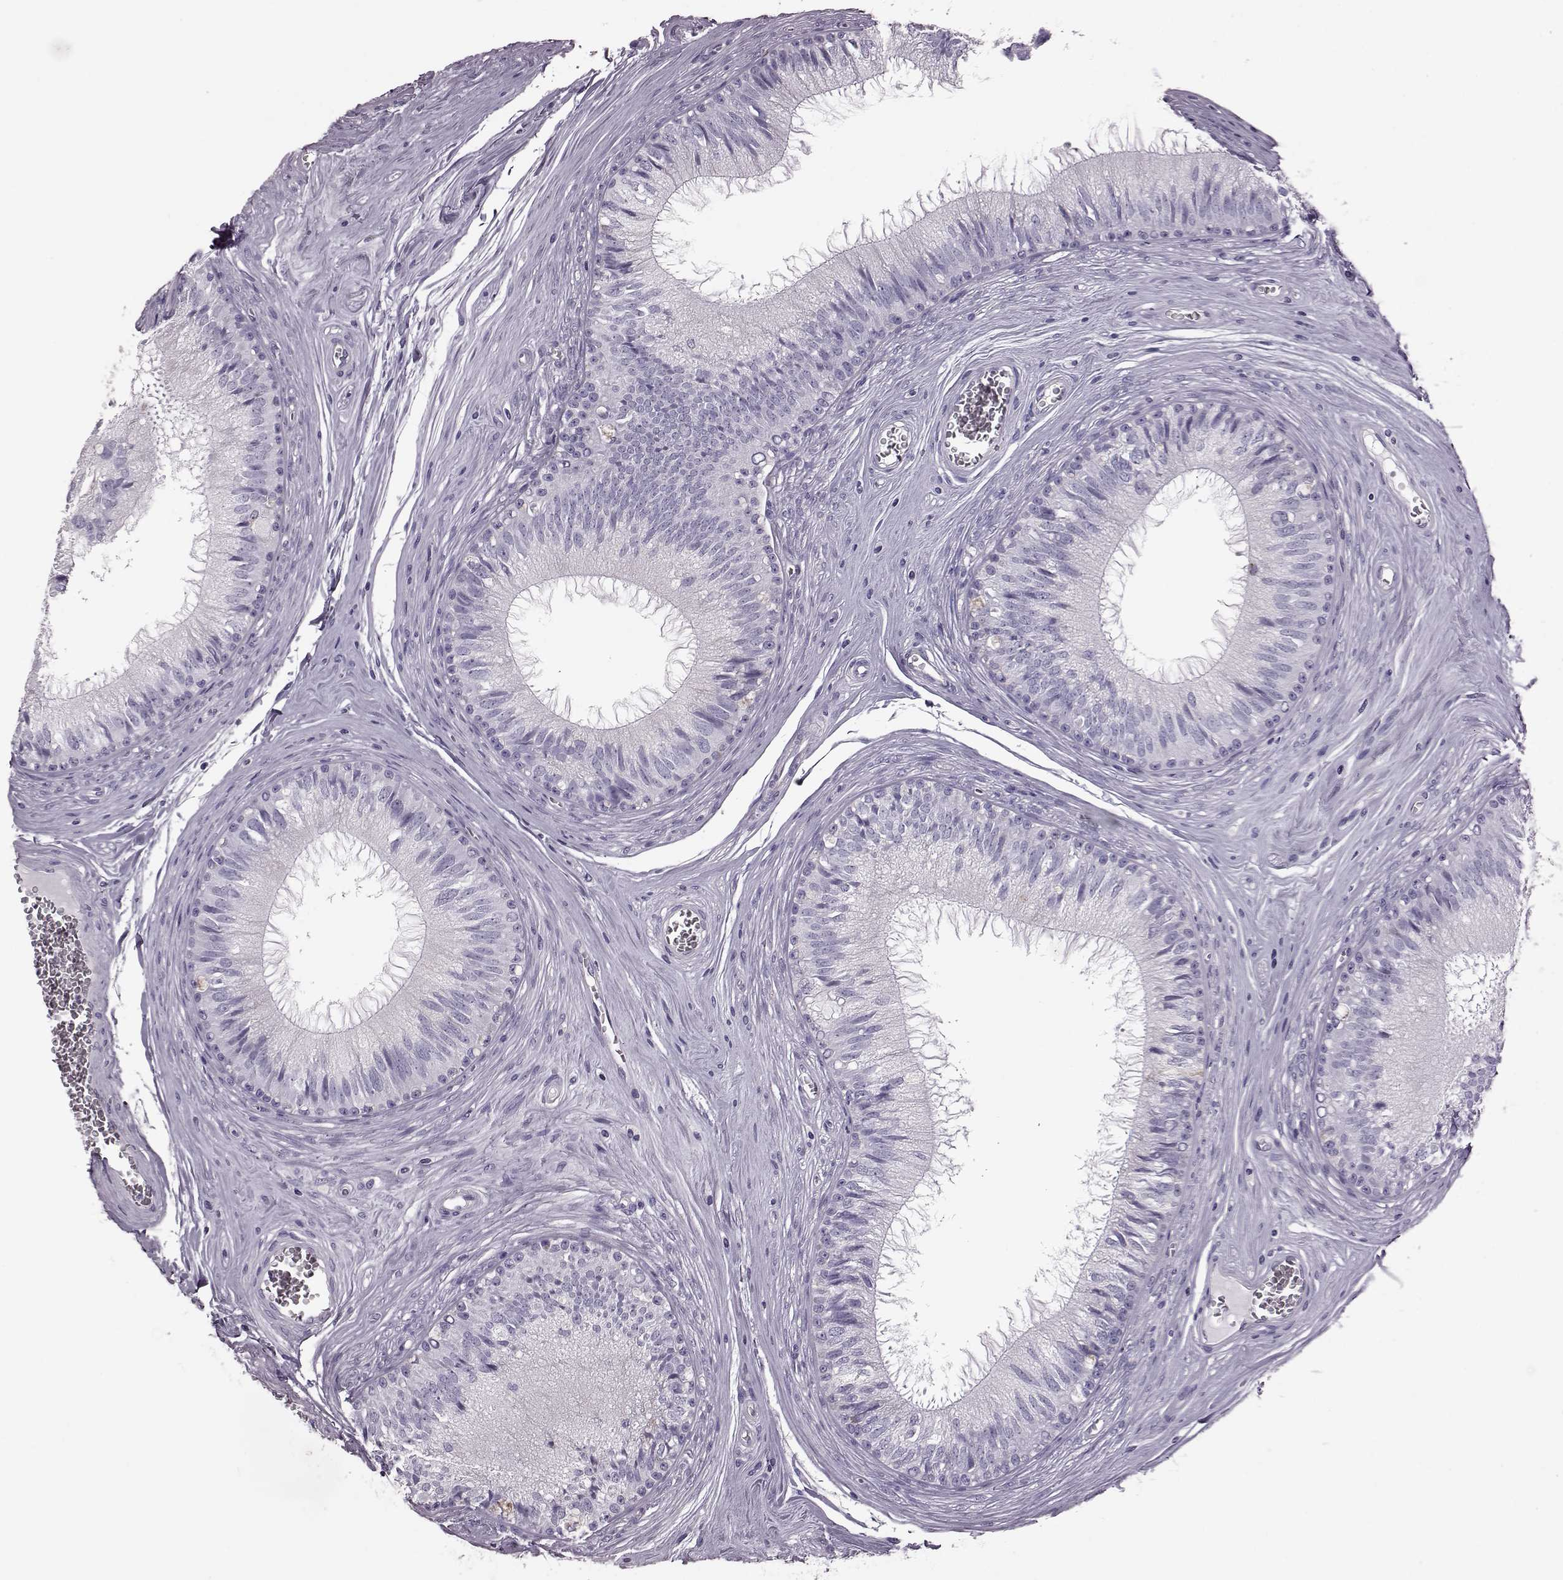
{"staining": {"intensity": "negative", "quantity": "none", "location": "none"}, "tissue": "epididymis", "cell_type": "Glandular cells", "image_type": "normal", "snomed": [{"axis": "morphology", "description": "Normal tissue, NOS"}, {"axis": "topography", "description": "Epididymis"}], "caption": "Micrograph shows no protein expression in glandular cells of benign epididymis. (Brightfield microscopy of DAB IHC at high magnification).", "gene": "RIMS2", "patient": {"sex": "male", "age": 37}}